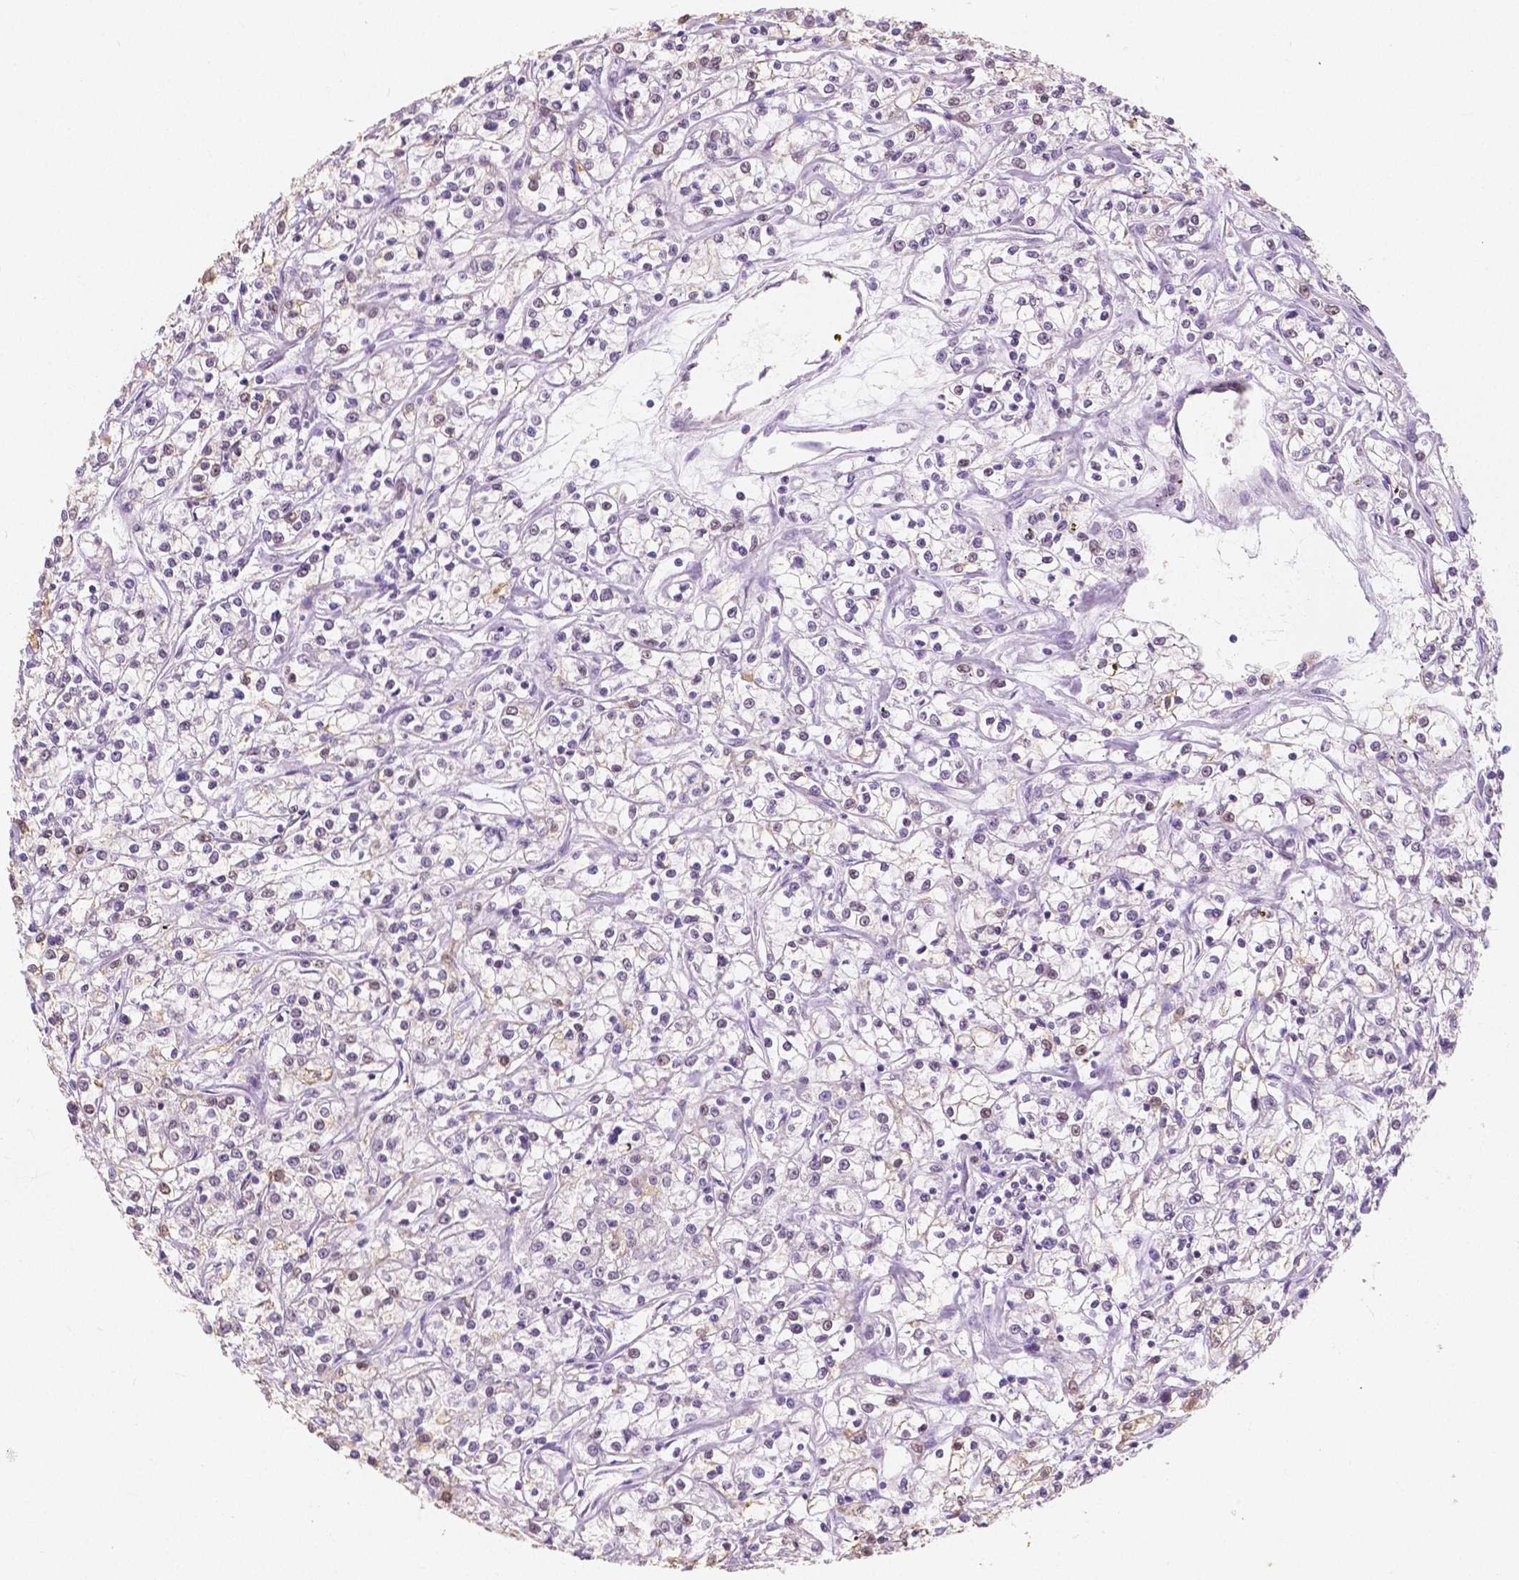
{"staining": {"intensity": "weak", "quantity": "<25%", "location": "nuclear"}, "tissue": "renal cancer", "cell_type": "Tumor cells", "image_type": "cancer", "snomed": [{"axis": "morphology", "description": "Adenocarcinoma, NOS"}, {"axis": "topography", "description": "Kidney"}], "caption": "A high-resolution photomicrograph shows immunohistochemistry staining of renal adenocarcinoma, which demonstrates no significant staining in tumor cells.", "gene": "NOLC1", "patient": {"sex": "female", "age": 59}}